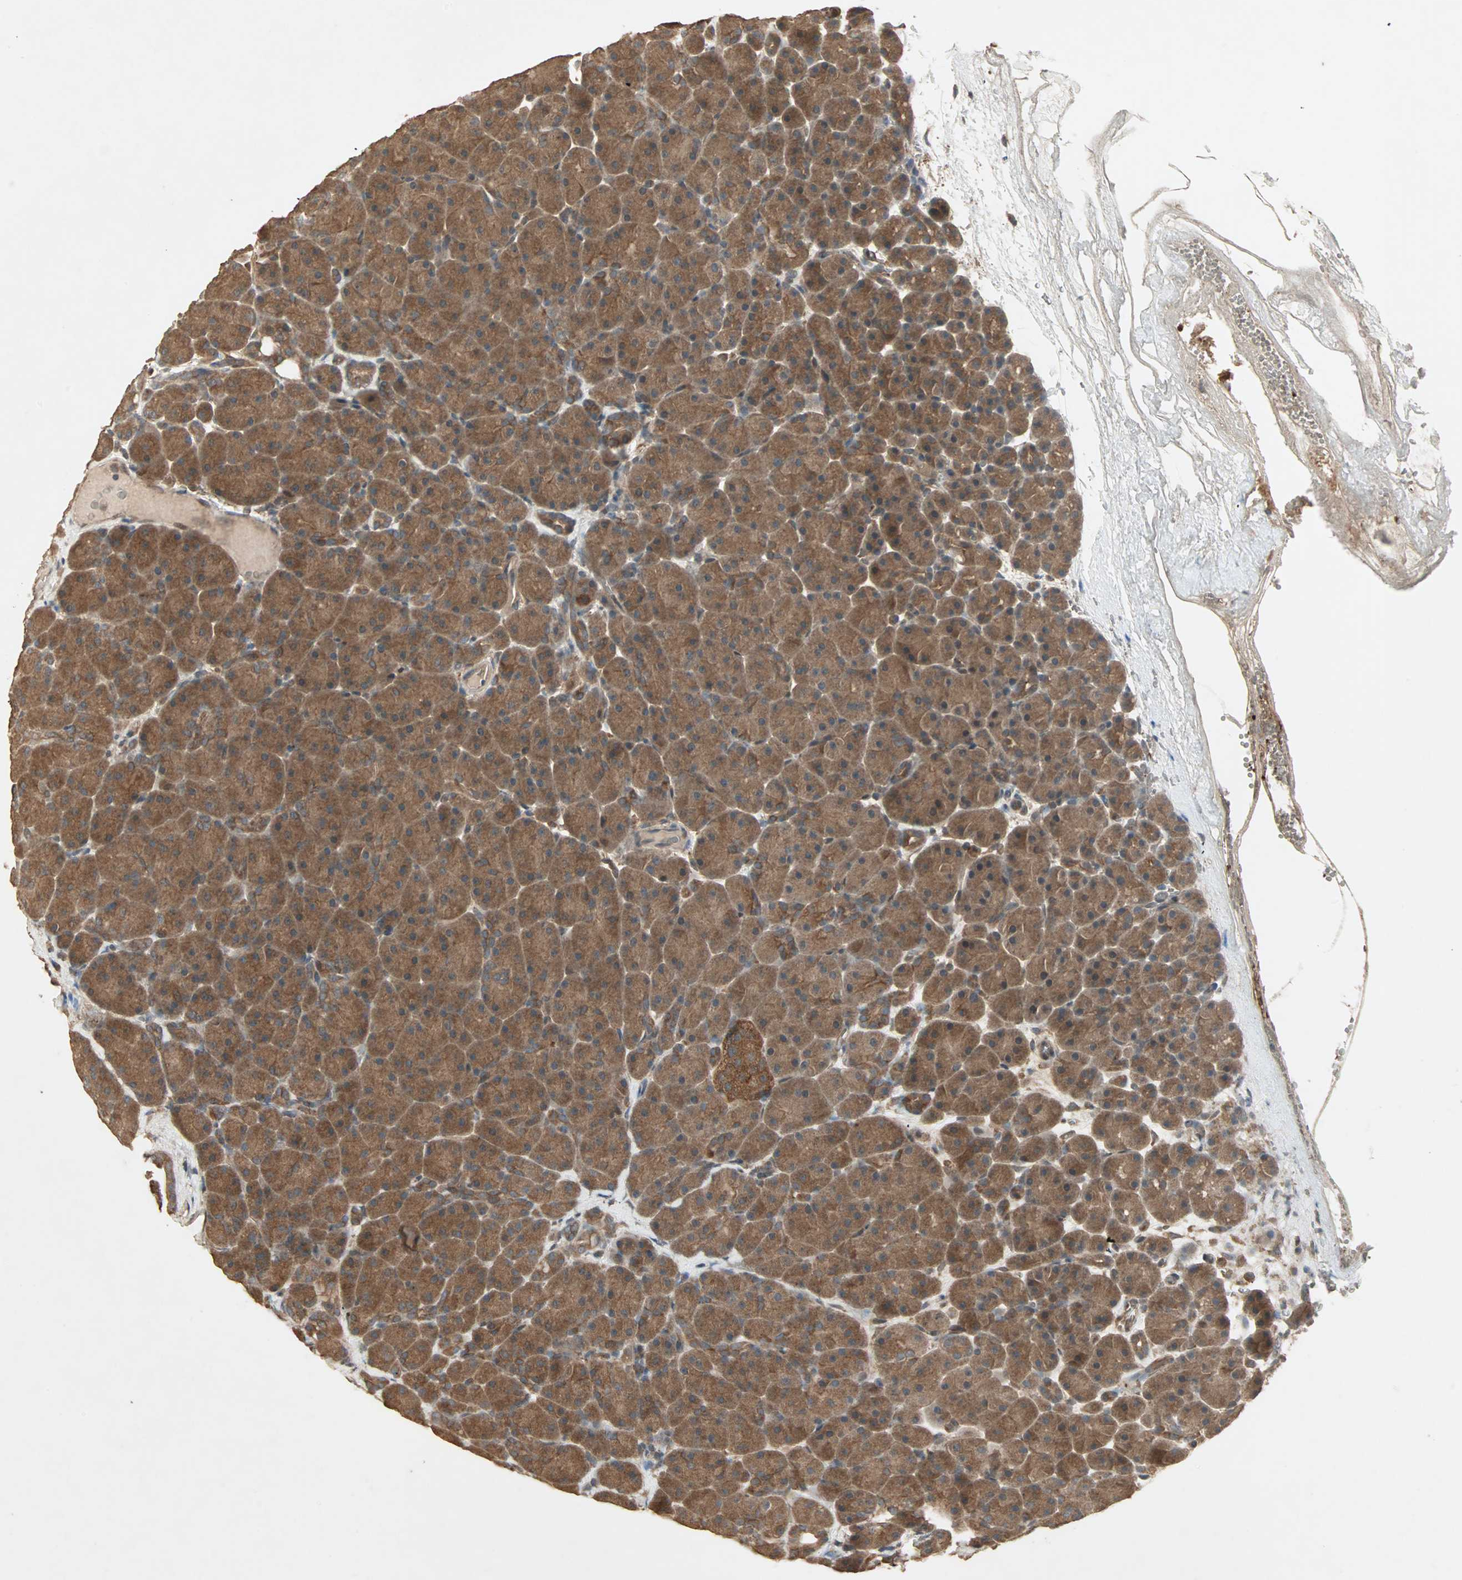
{"staining": {"intensity": "strong", "quantity": ">75%", "location": "cytoplasmic/membranous"}, "tissue": "pancreas", "cell_type": "Exocrine glandular cells", "image_type": "normal", "snomed": [{"axis": "morphology", "description": "Normal tissue, NOS"}, {"axis": "topography", "description": "Pancreas"}], "caption": "Immunohistochemical staining of unremarkable human pancreas reveals >75% levels of strong cytoplasmic/membranous protein staining in about >75% of exocrine glandular cells.", "gene": "UBAC1", "patient": {"sex": "male", "age": 66}}